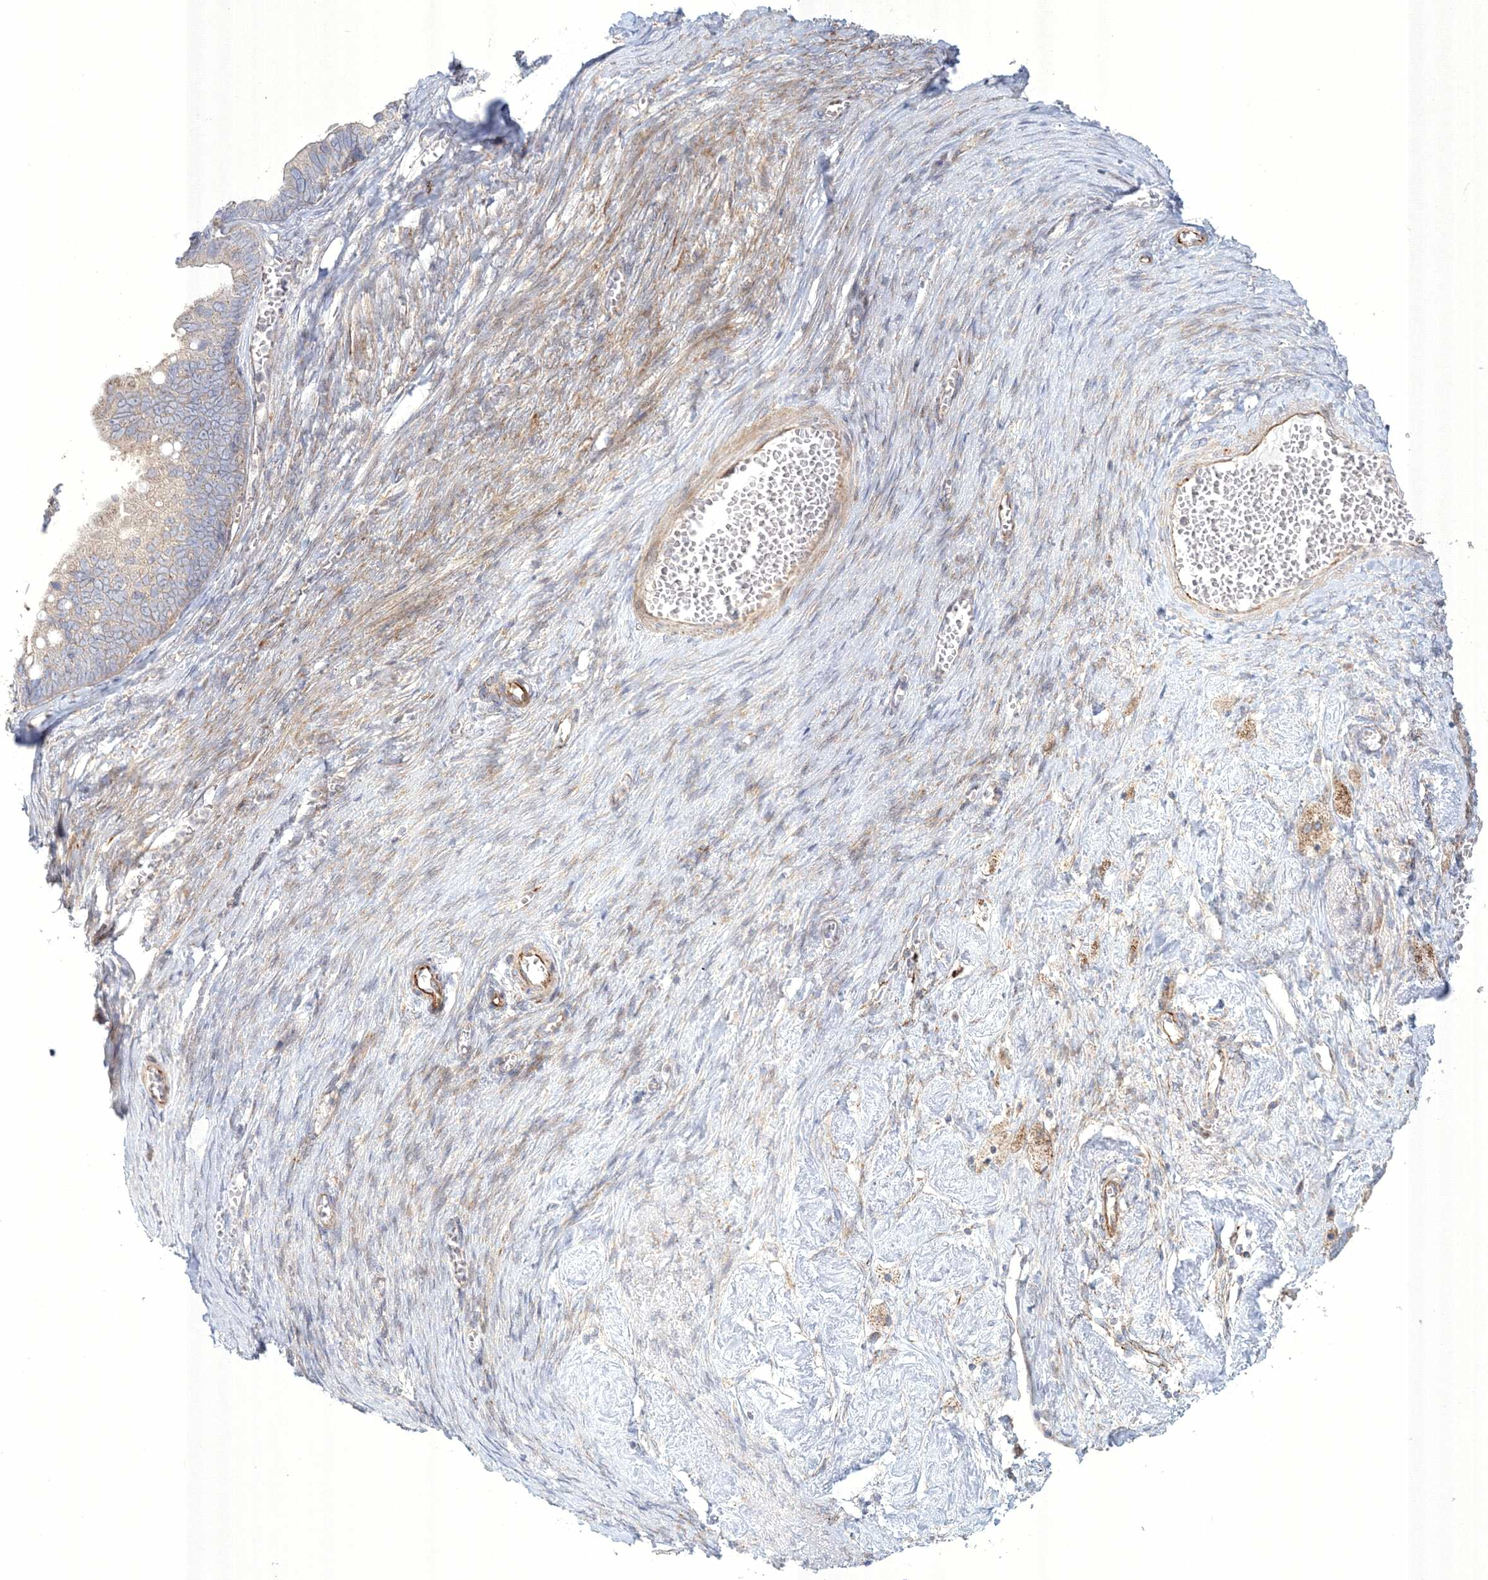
{"staining": {"intensity": "negative", "quantity": "none", "location": "none"}, "tissue": "ovarian cancer", "cell_type": "Tumor cells", "image_type": "cancer", "snomed": [{"axis": "morphology", "description": "Cystadenocarcinoma, serous, NOS"}, {"axis": "topography", "description": "Ovary"}], "caption": "A high-resolution photomicrograph shows immunohistochemistry staining of ovarian cancer, which demonstrates no significant expression in tumor cells.", "gene": "WDR49", "patient": {"sex": "female", "age": 56}}